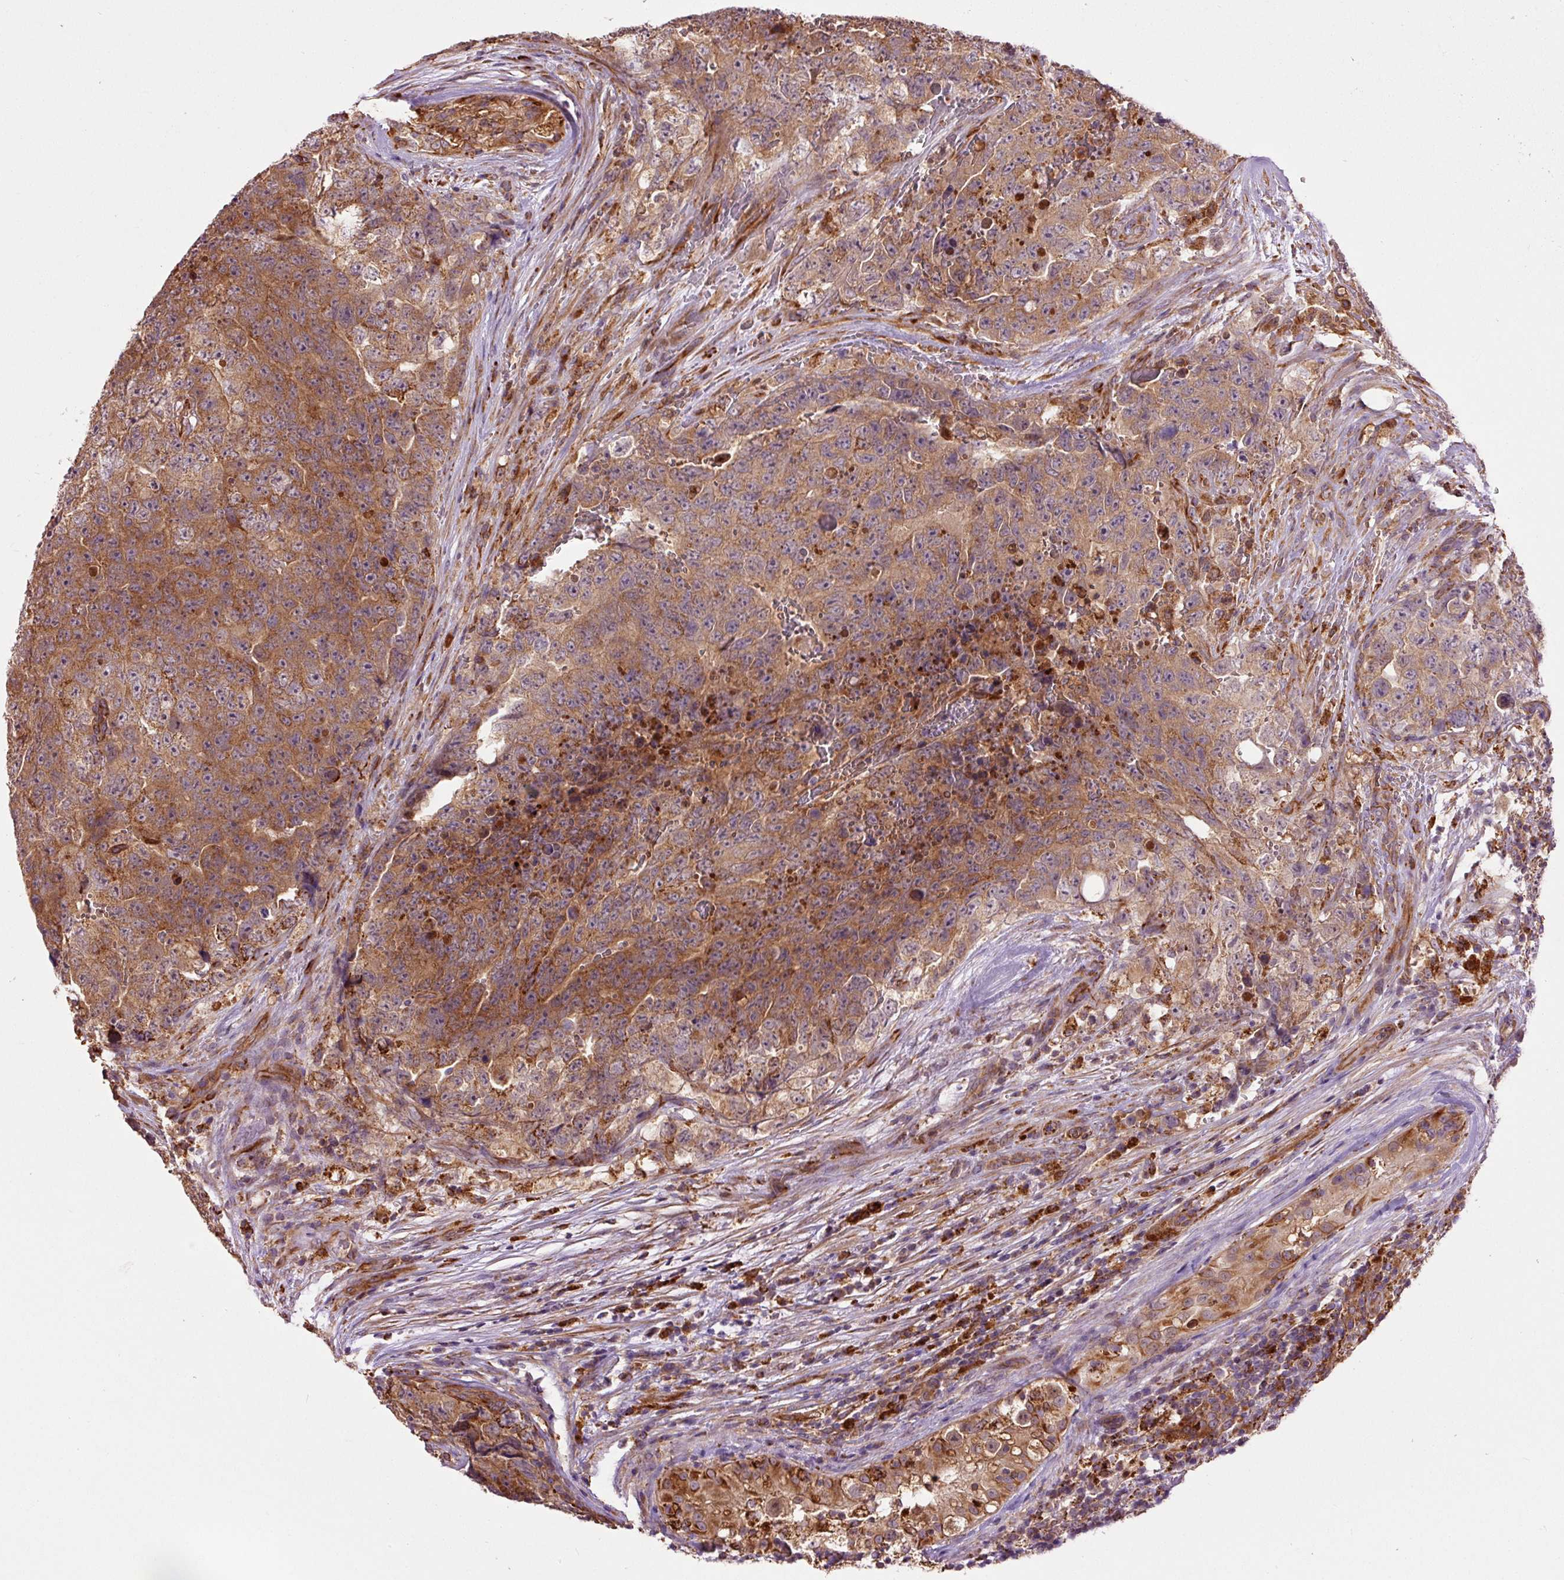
{"staining": {"intensity": "strong", "quantity": ">75%", "location": "cytoplasmic/membranous"}, "tissue": "testis cancer", "cell_type": "Tumor cells", "image_type": "cancer", "snomed": [{"axis": "morphology", "description": "Seminoma, NOS"}, {"axis": "morphology", "description": "Teratoma, malignant, NOS"}, {"axis": "topography", "description": "Testis"}], "caption": "This micrograph reveals testis teratoma (malignant) stained with immunohistochemistry (IHC) to label a protein in brown. The cytoplasmic/membranous of tumor cells show strong positivity for the protein. Nuclei are counter-stained blue.", "gene": "PCK2", "patient": {"sex": "male", "age": 34}}